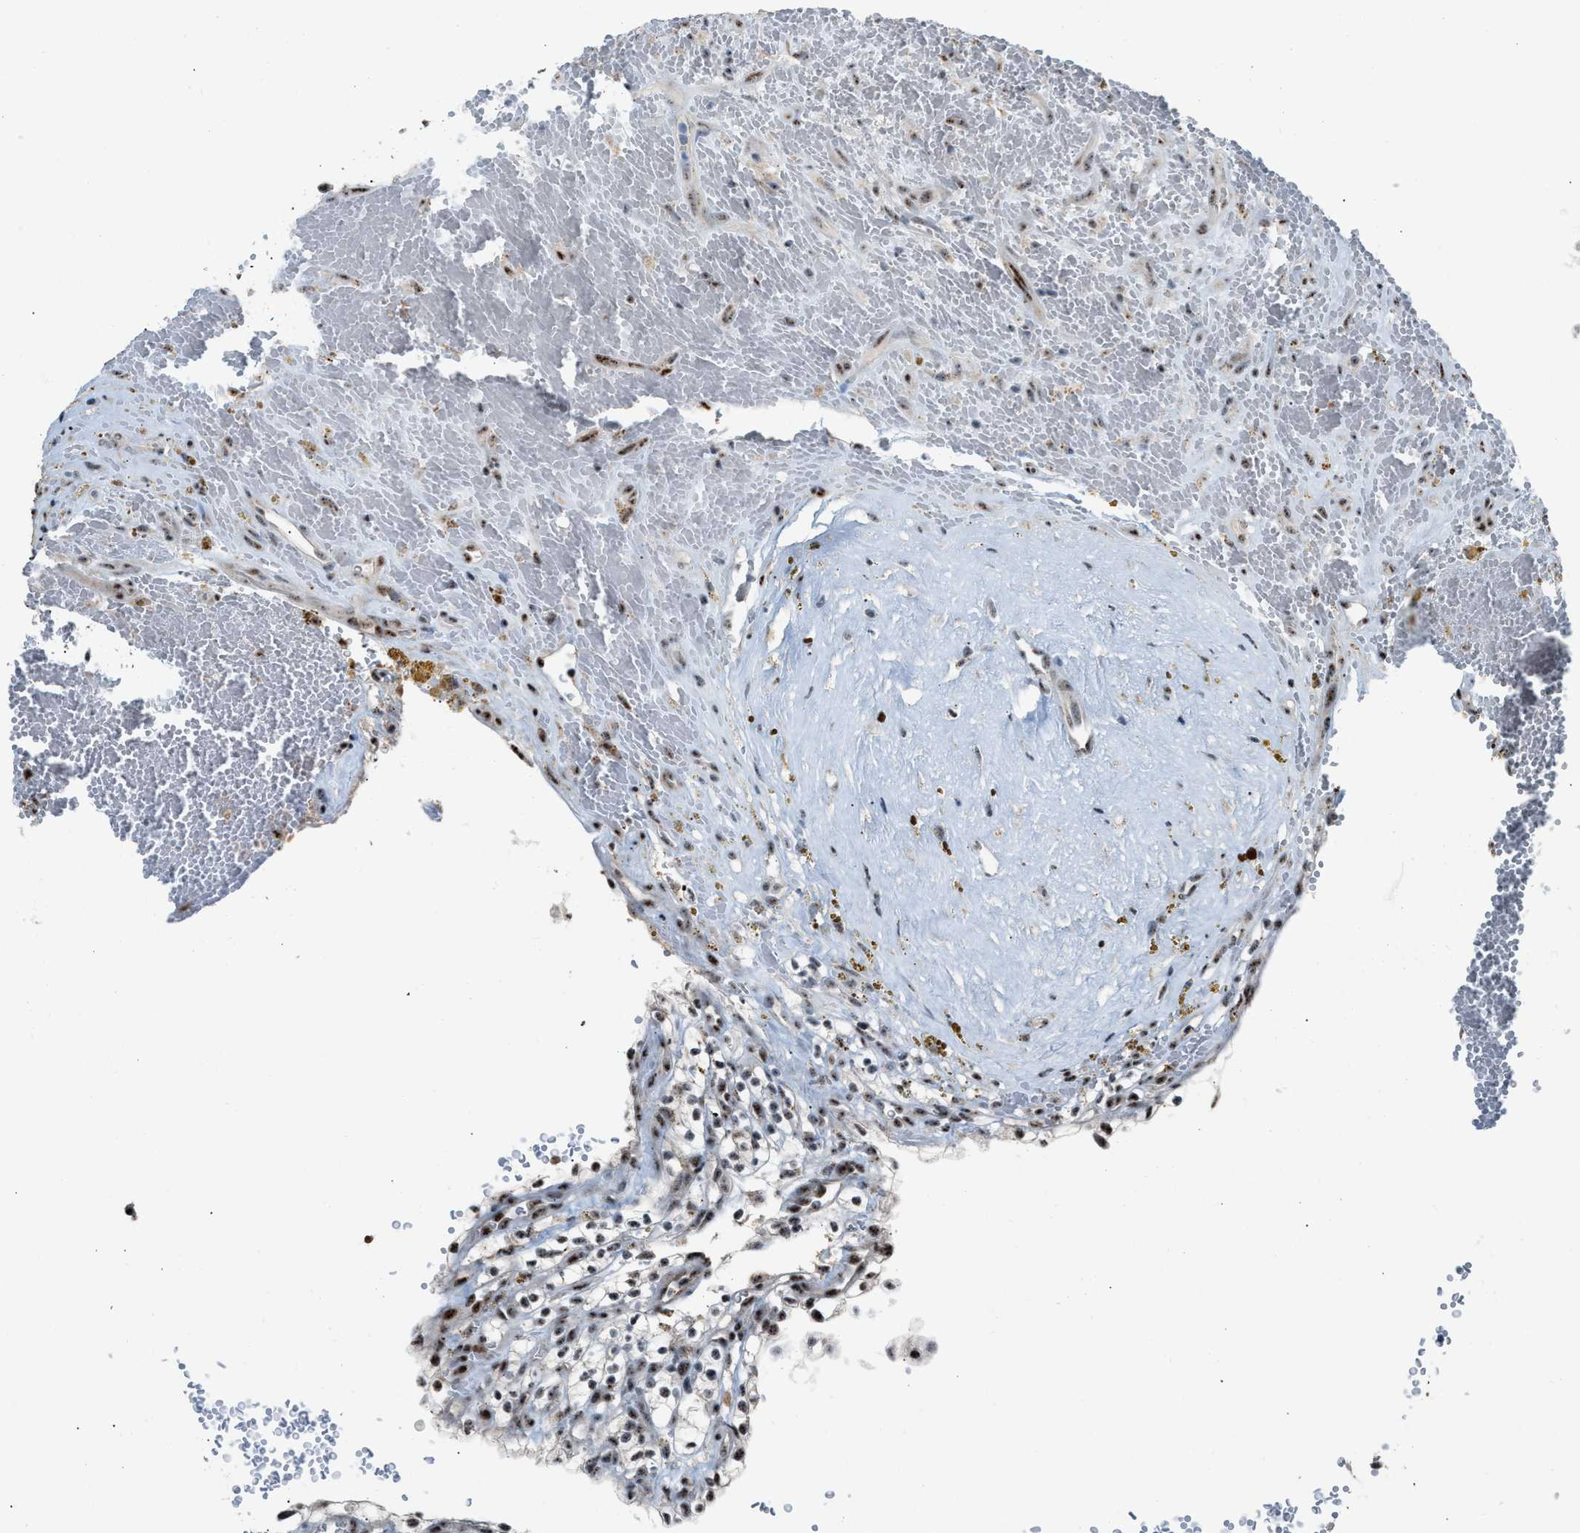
{"staining": {"intensity": "weak", "quantity": ">75%", "location": "nuclear"}, "tissue": "renal cancer", "cell_type": "Tumor cells", "image_type": "cancer", "snomed": [{"axis": "morphology", "description": "Adenocarcinoma, NOS"}, {"axis": "topography", "description": "Kidney"}], "caption": "IHC of adenocarcinoma (renal) shows low levels of weak nuclear expression in approximately >75% of tumor cells. Immunohistochemistry stains the protein of interest in brown and the nuclei are stained blue.", "gene": "CENPP", "patient": {"sex": "female", "age": 57}}